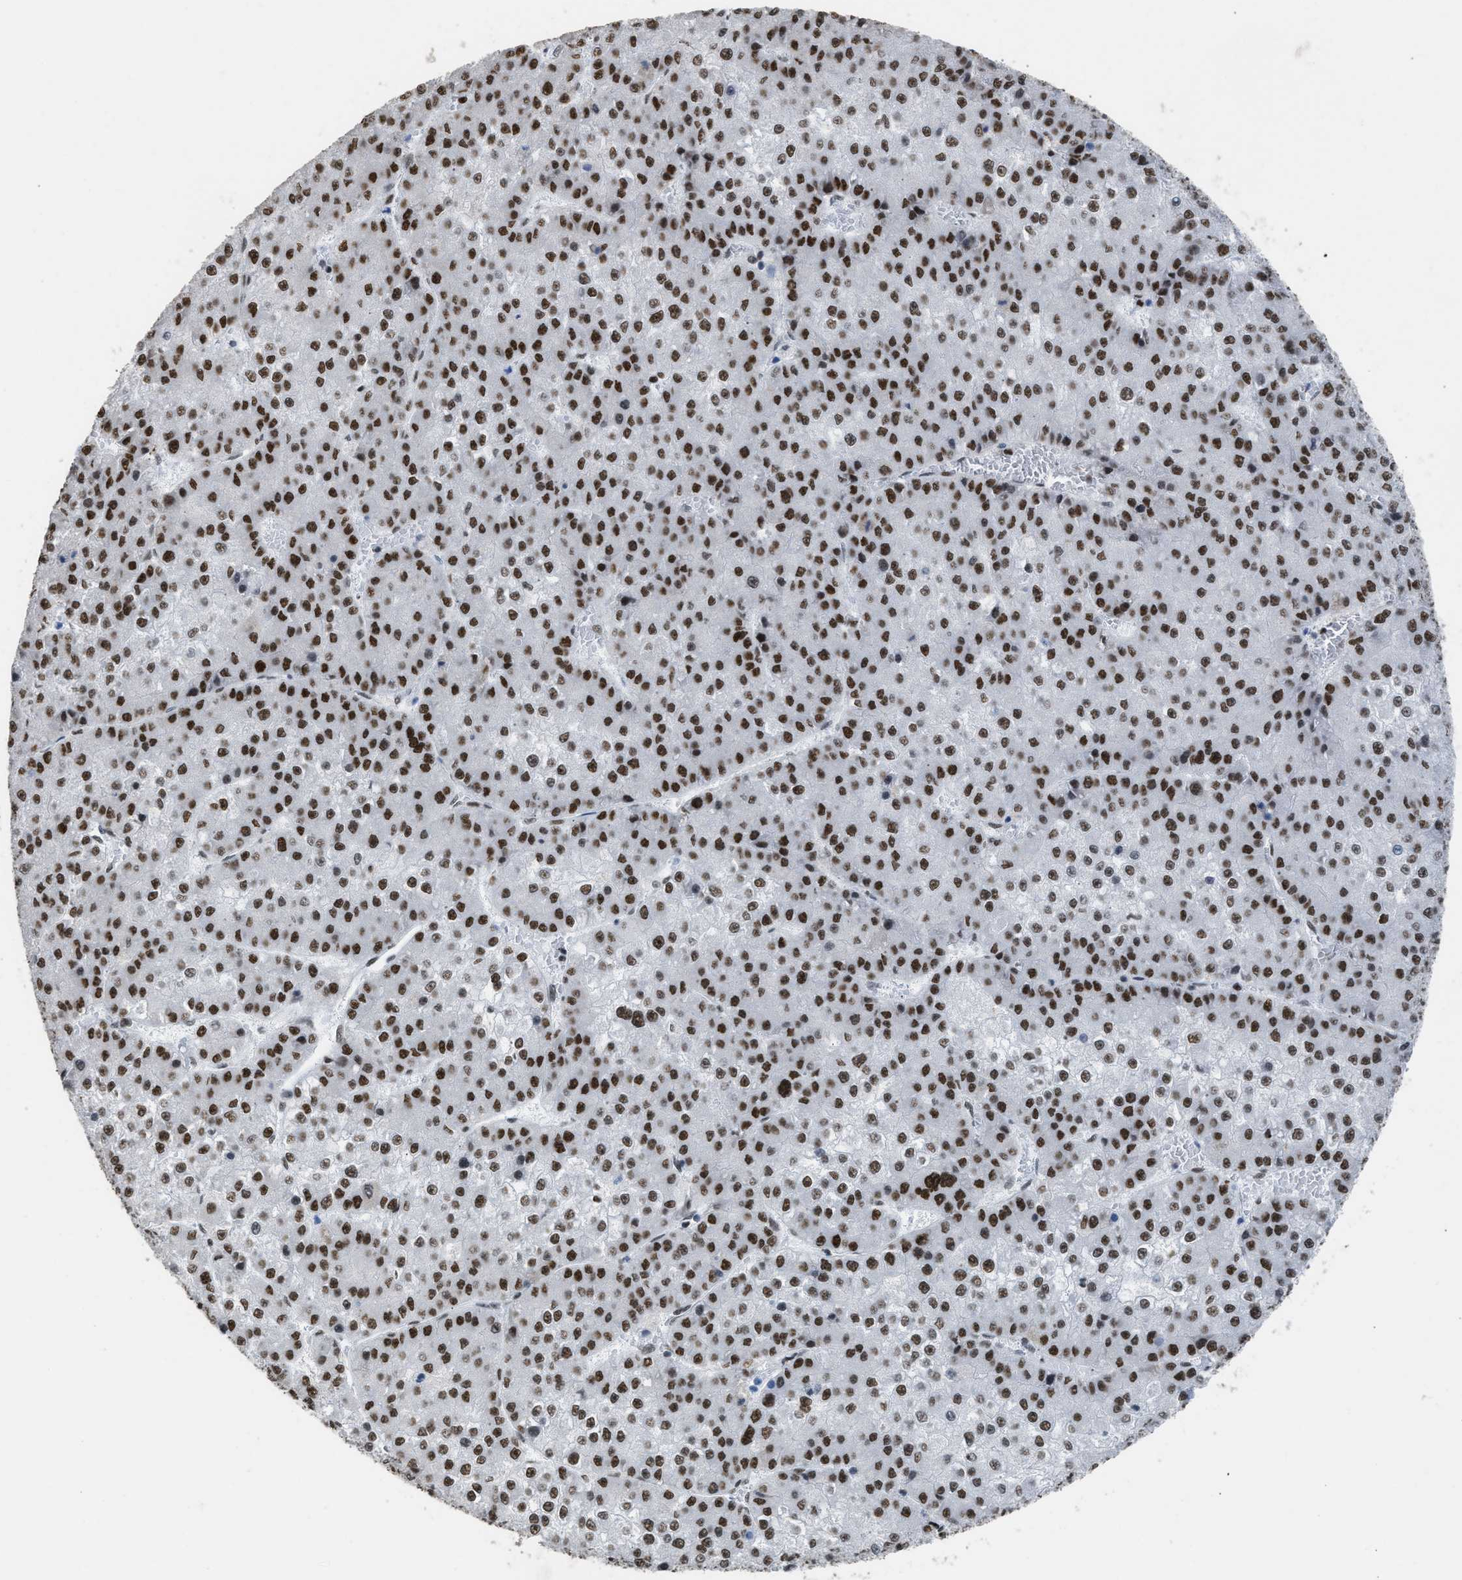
{"staining": {"intensity": "strong", "quantity": ">75%", "location": "nuclear"}, "tissue": "liver cancer", "cell_type": "Tumor cells", "image_type": "cancer", "snomed": [{"axis": "morphology", "description": "Carcinoma, Hepatocellular, NOS"}, {"axis": "topography", "description": "Liver"}], "caption": "The photomicrograph displays staining of hepatocellular carcinoma (liver), revealing strong nuclear protein positivity (brown color) within tumor cells.", "gene": "SCAF4", "patient": {"sex": "female", "age": 73}}